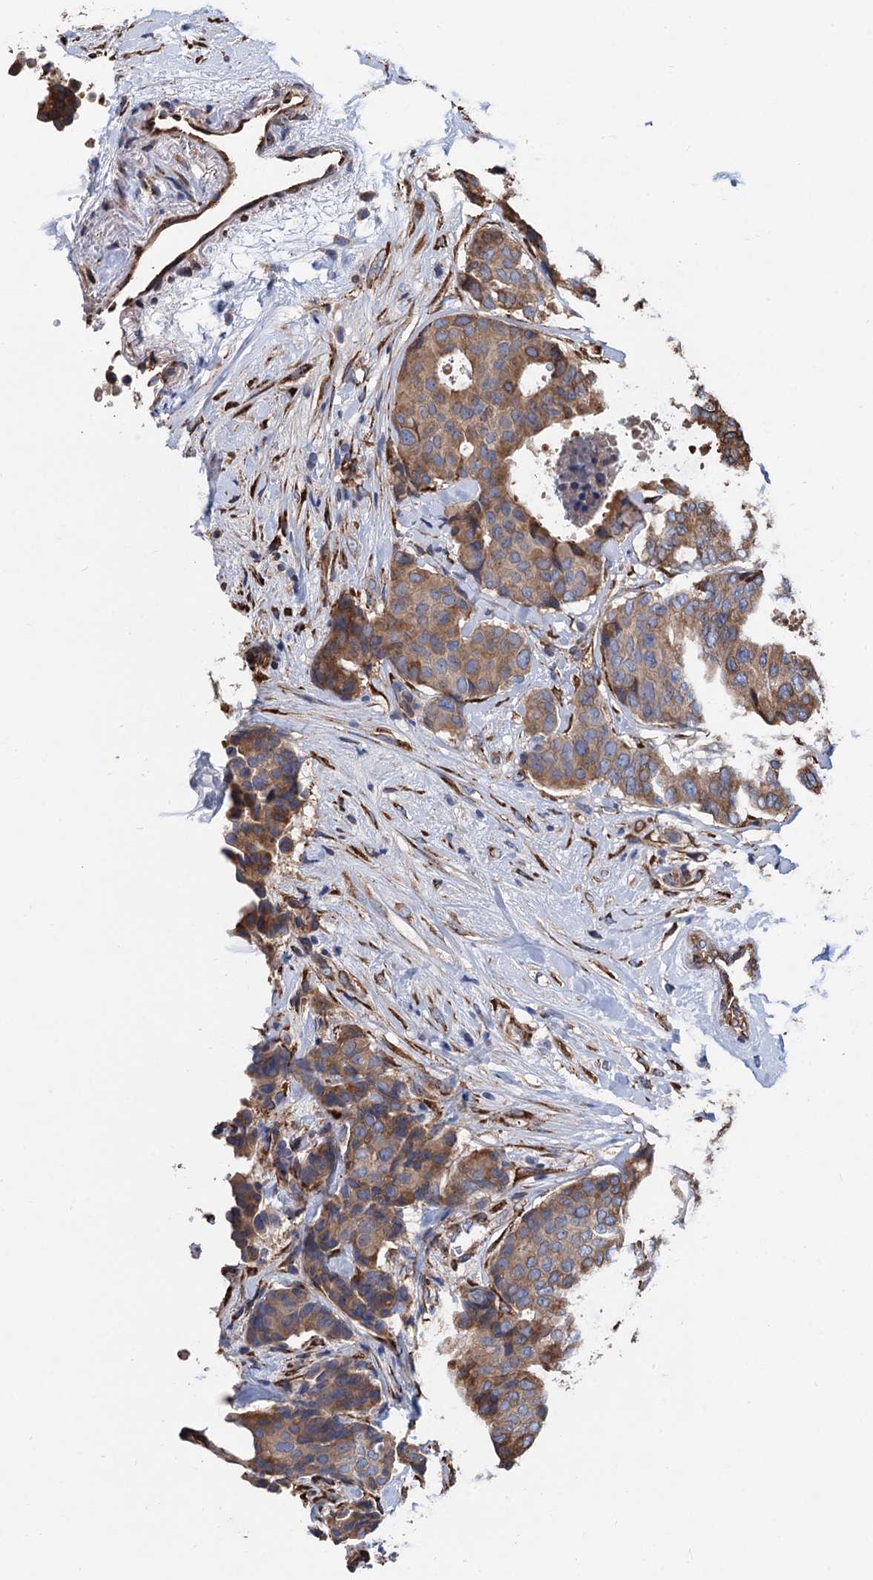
{"staining": {"intensity": "moderate", "quantity": ">75%", "location": "cytoplasmic/membranous"}, "tissue": "breast cancer", "cell_type": "Tumor cells", "image_type": "cancer", "snomed": [{"axis": "morphology", "description": "Duct carcinoma"}, {"axis": "topography", "description": "Breast"}], "caption": "High-magnification brightfield microscopy of breast cancer (intraductal carcinoma) stained with DAB (3,3'-diaminobenzidine) (brown) and counterstained with hematoxylin (blue). tumor cells exhibit moderate cytoplasmic/membranous staining is present in about>75% of cells.", "gene": "CNNM1", "patient": {"sex": "female", "age": 75}}